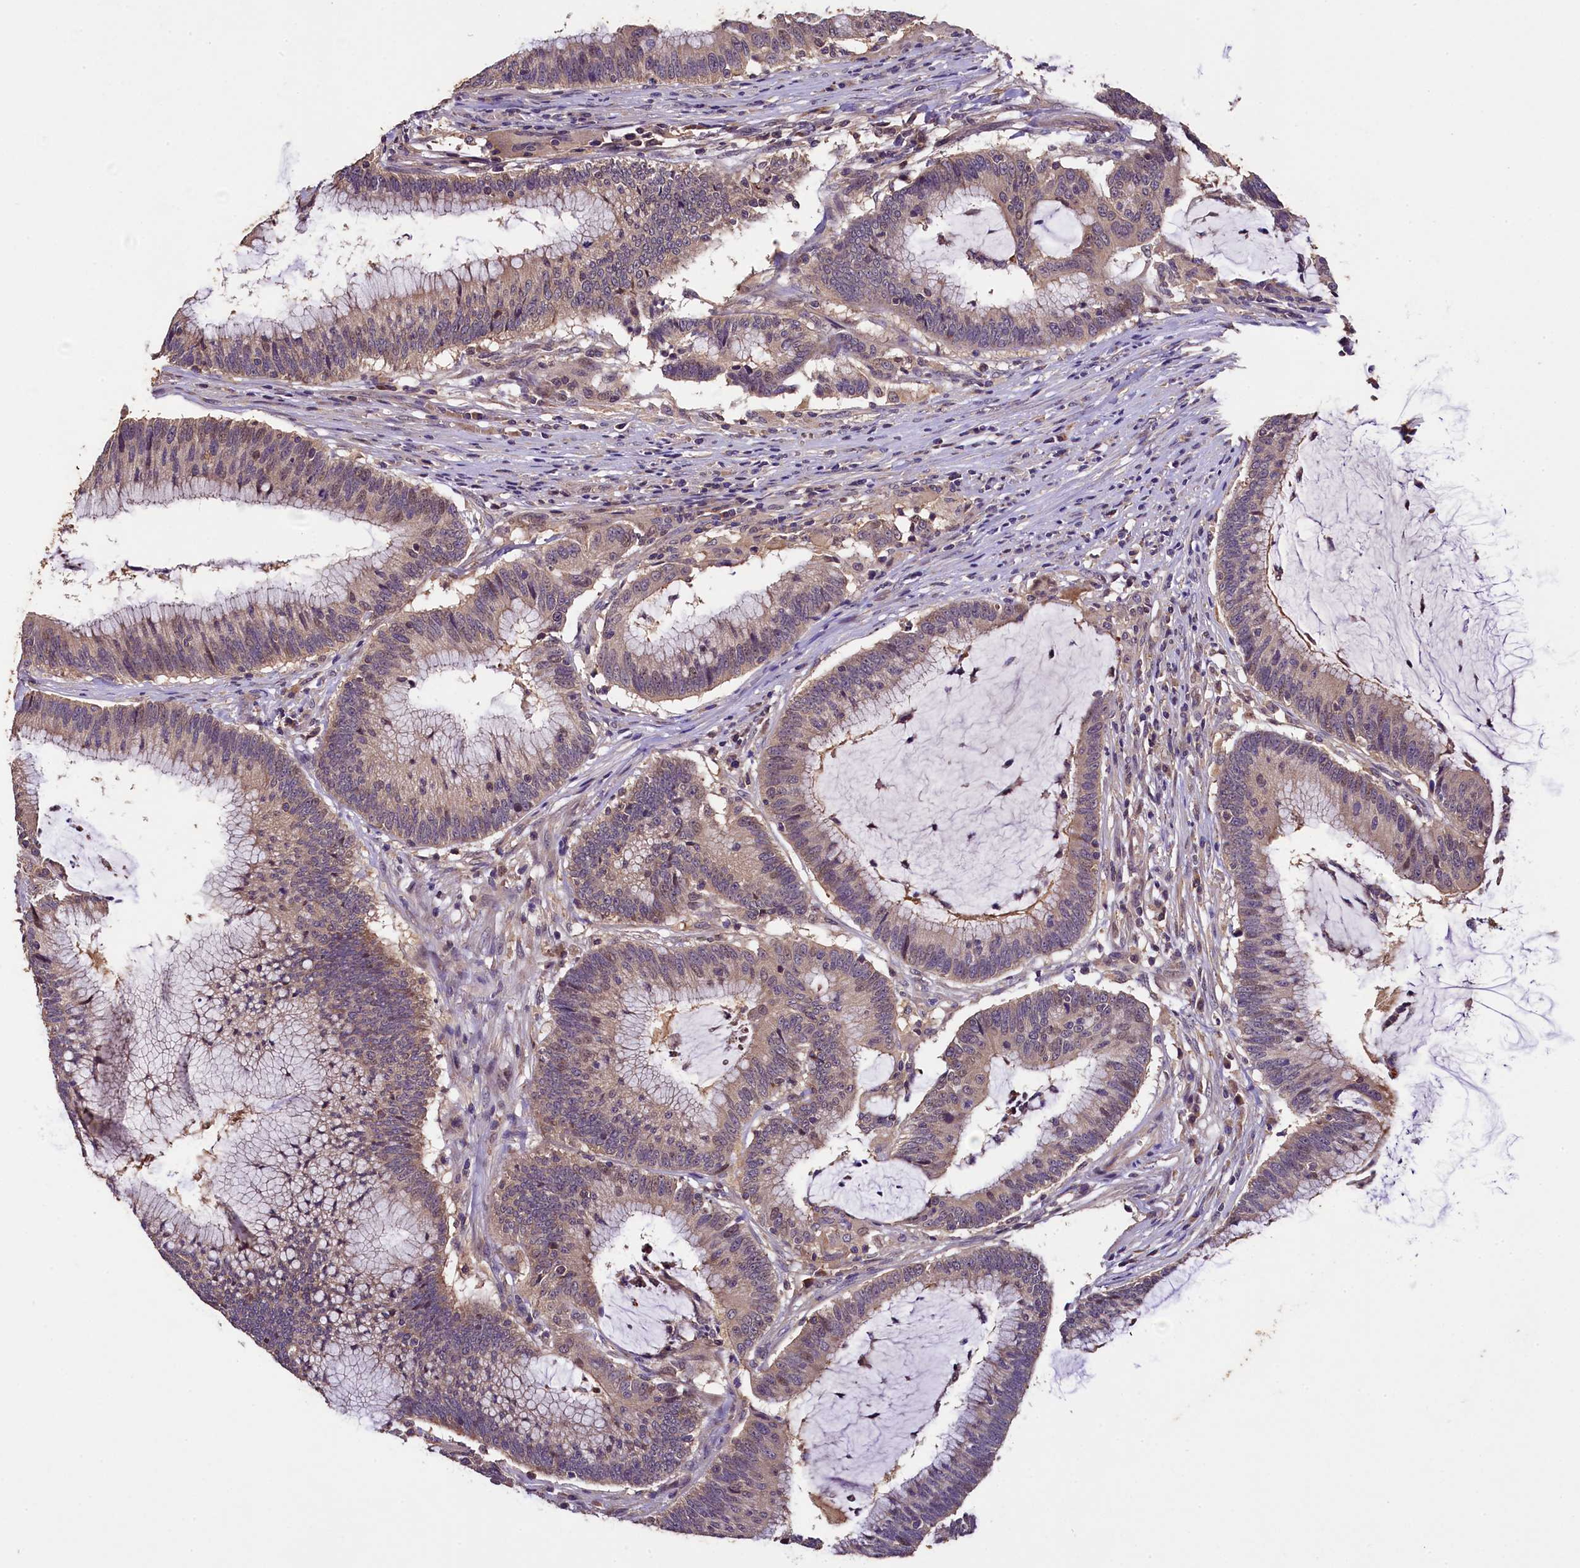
{"staining": {"intensity": "weak", "quantity": ">75%", "location": "cytoplasmic/membranous"}, "tissue": "colorectal cancer", "cell_type": "Tumor cells", "image_type": "cancer", "snomed": [{"axis": "morphology", "description": "Adenocarcinoma, NOS"}, {"axis": "topography", "description": "Rectum"}], "caption": "Colorectal cancer stained with a protein marker demonstrates weak staining in tumor cells.", "gene": "PLXNB1", "patient": {"sex": "female", "age": 77}}